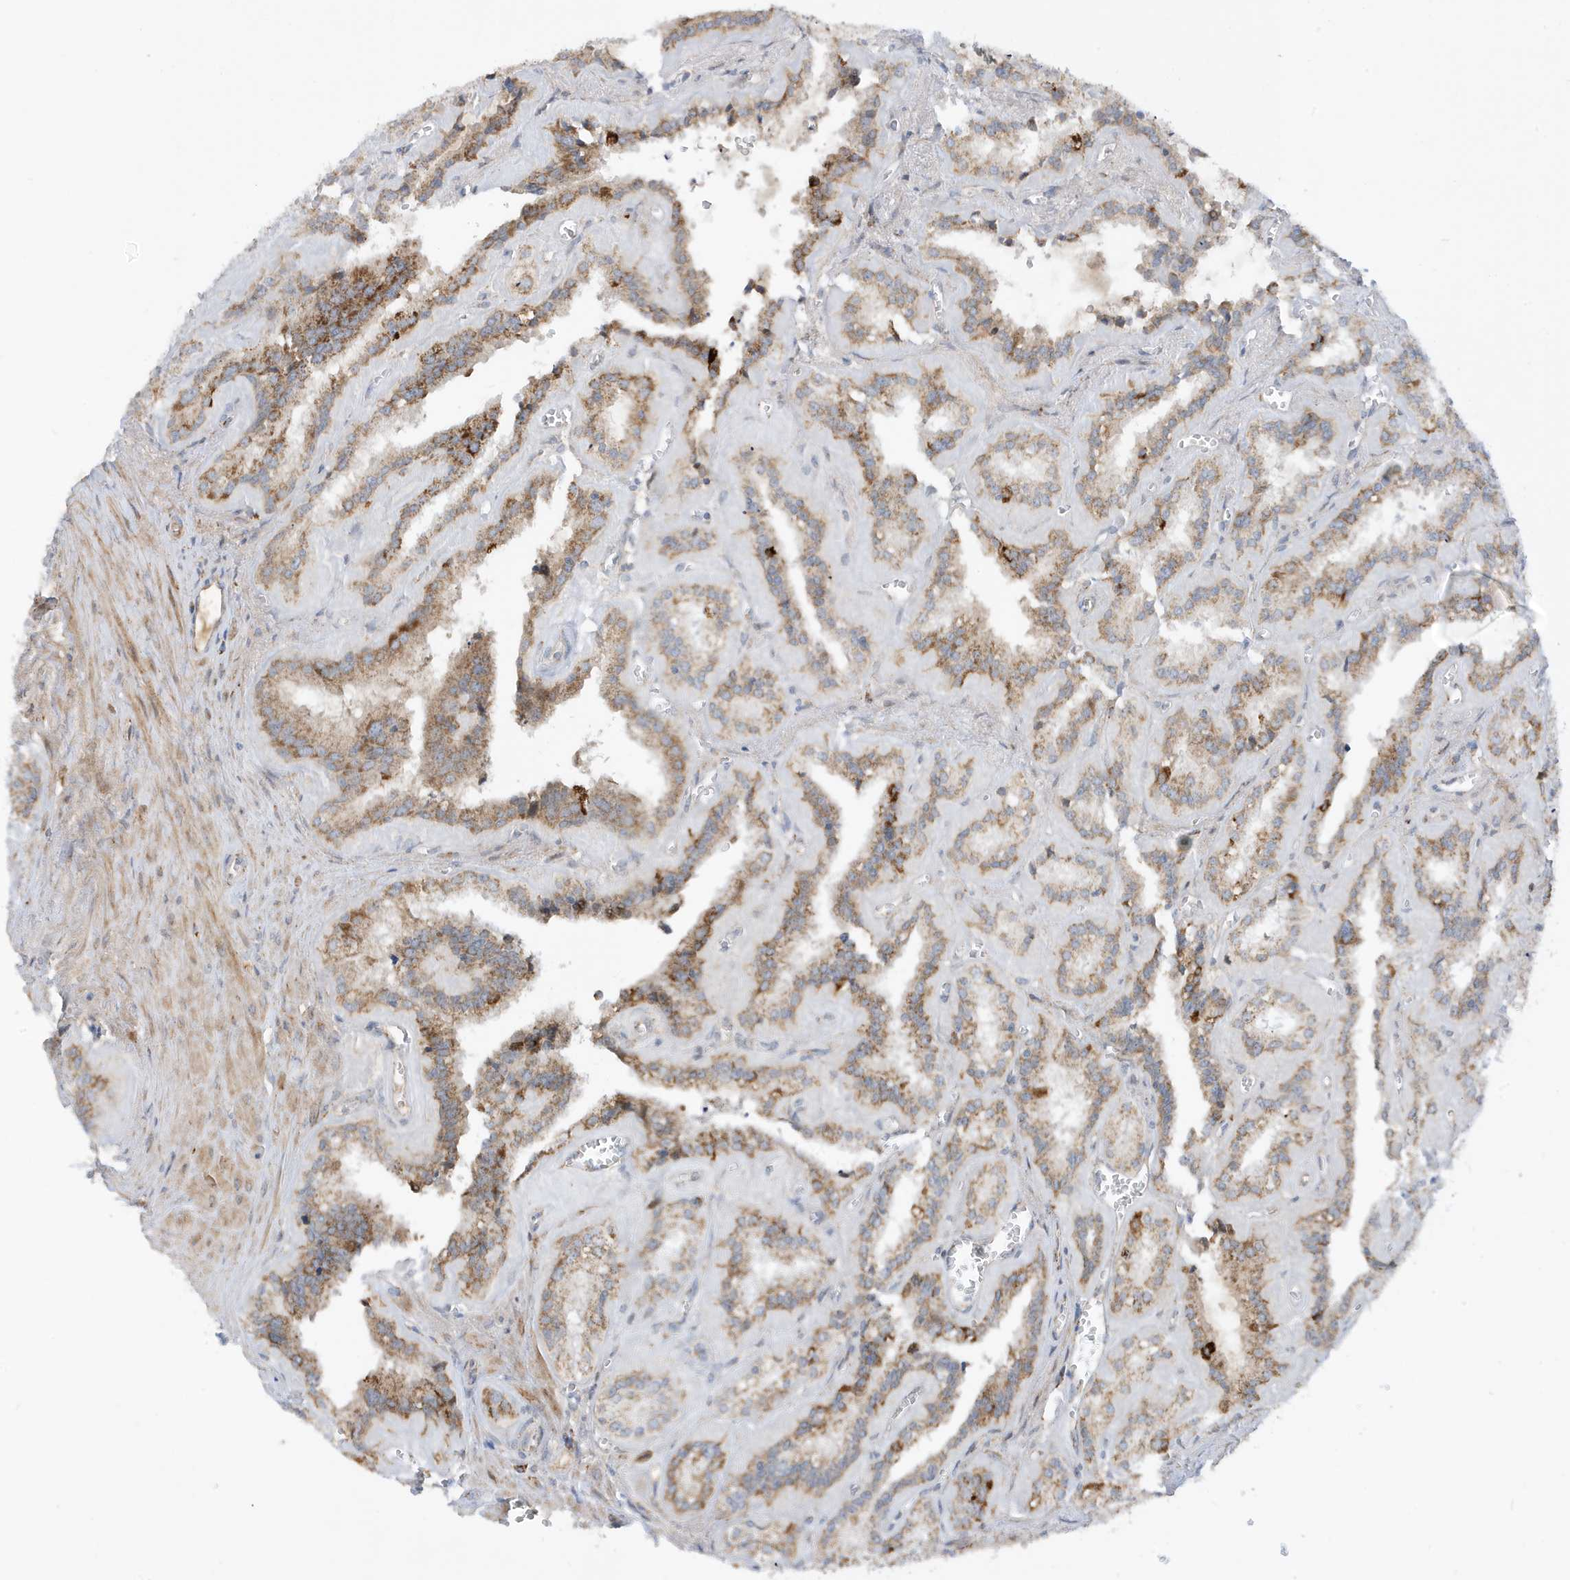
{"staining": {"intensity": "moderate", "quantity": ">75%", "location": "cytoplasmic/membranous"}, "tissue": "seminal vesicle", "cell_type": "Glandular cells", "image_type": "normal", "snomed": [{"axis": "morphology", "description": "Normal tissue, NOS"}, {"axis": "topography", "description": "Prostate"}, {"axis": "topography", "description": "Seminal veicle"}], "caption": "Moderate cytoplasmic/membranous positivity for a protein is present in approximately >75% of glandular cells of normal seminal vesicle using IHC.", "gene": "IFT57", "patient": {"sex": "male", "age": 59}}